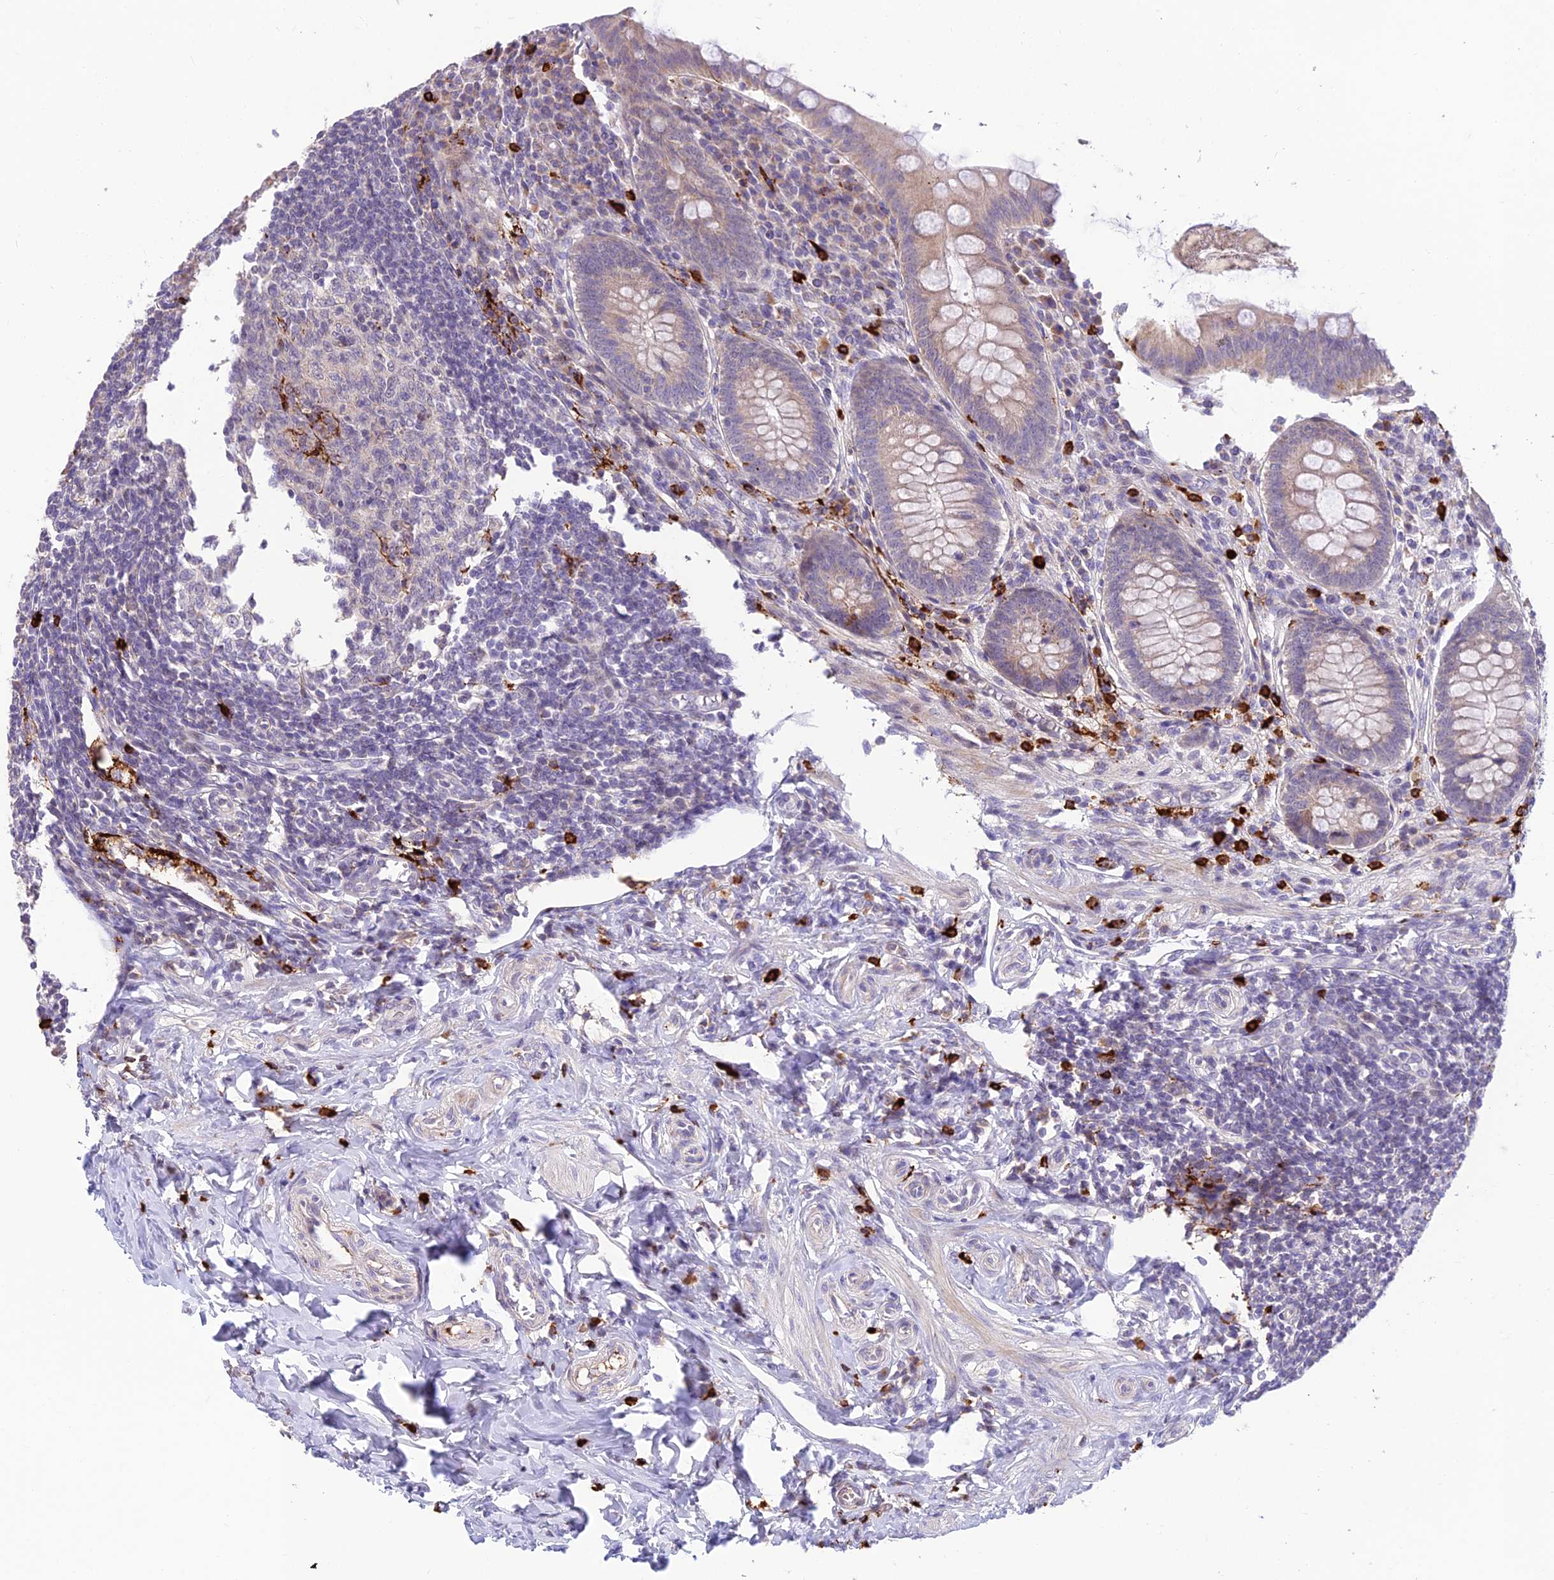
{"staining": {"intensity": "weak", "quantity": "<25%", "location": "cytoplasmic/membranous"}, "tissue": "appendix", "cell_type": "Glandular cells", "image_type": "normal", "snomed": [{"axis": "morphology", "description": "Normal tissue, NOS"}, {"axis": "topography", "description": "Appendix"}], "caption": "A high-resolution image shows immunohistochemistry staining of unremarkable appendix, which reveals no significant expression in glandular cells. (Immunohistochemistry (ihc), brightfield microscopy, high magnification).", "gene": "ASPDH", "patient": {"sex": "female", "age": 33}}